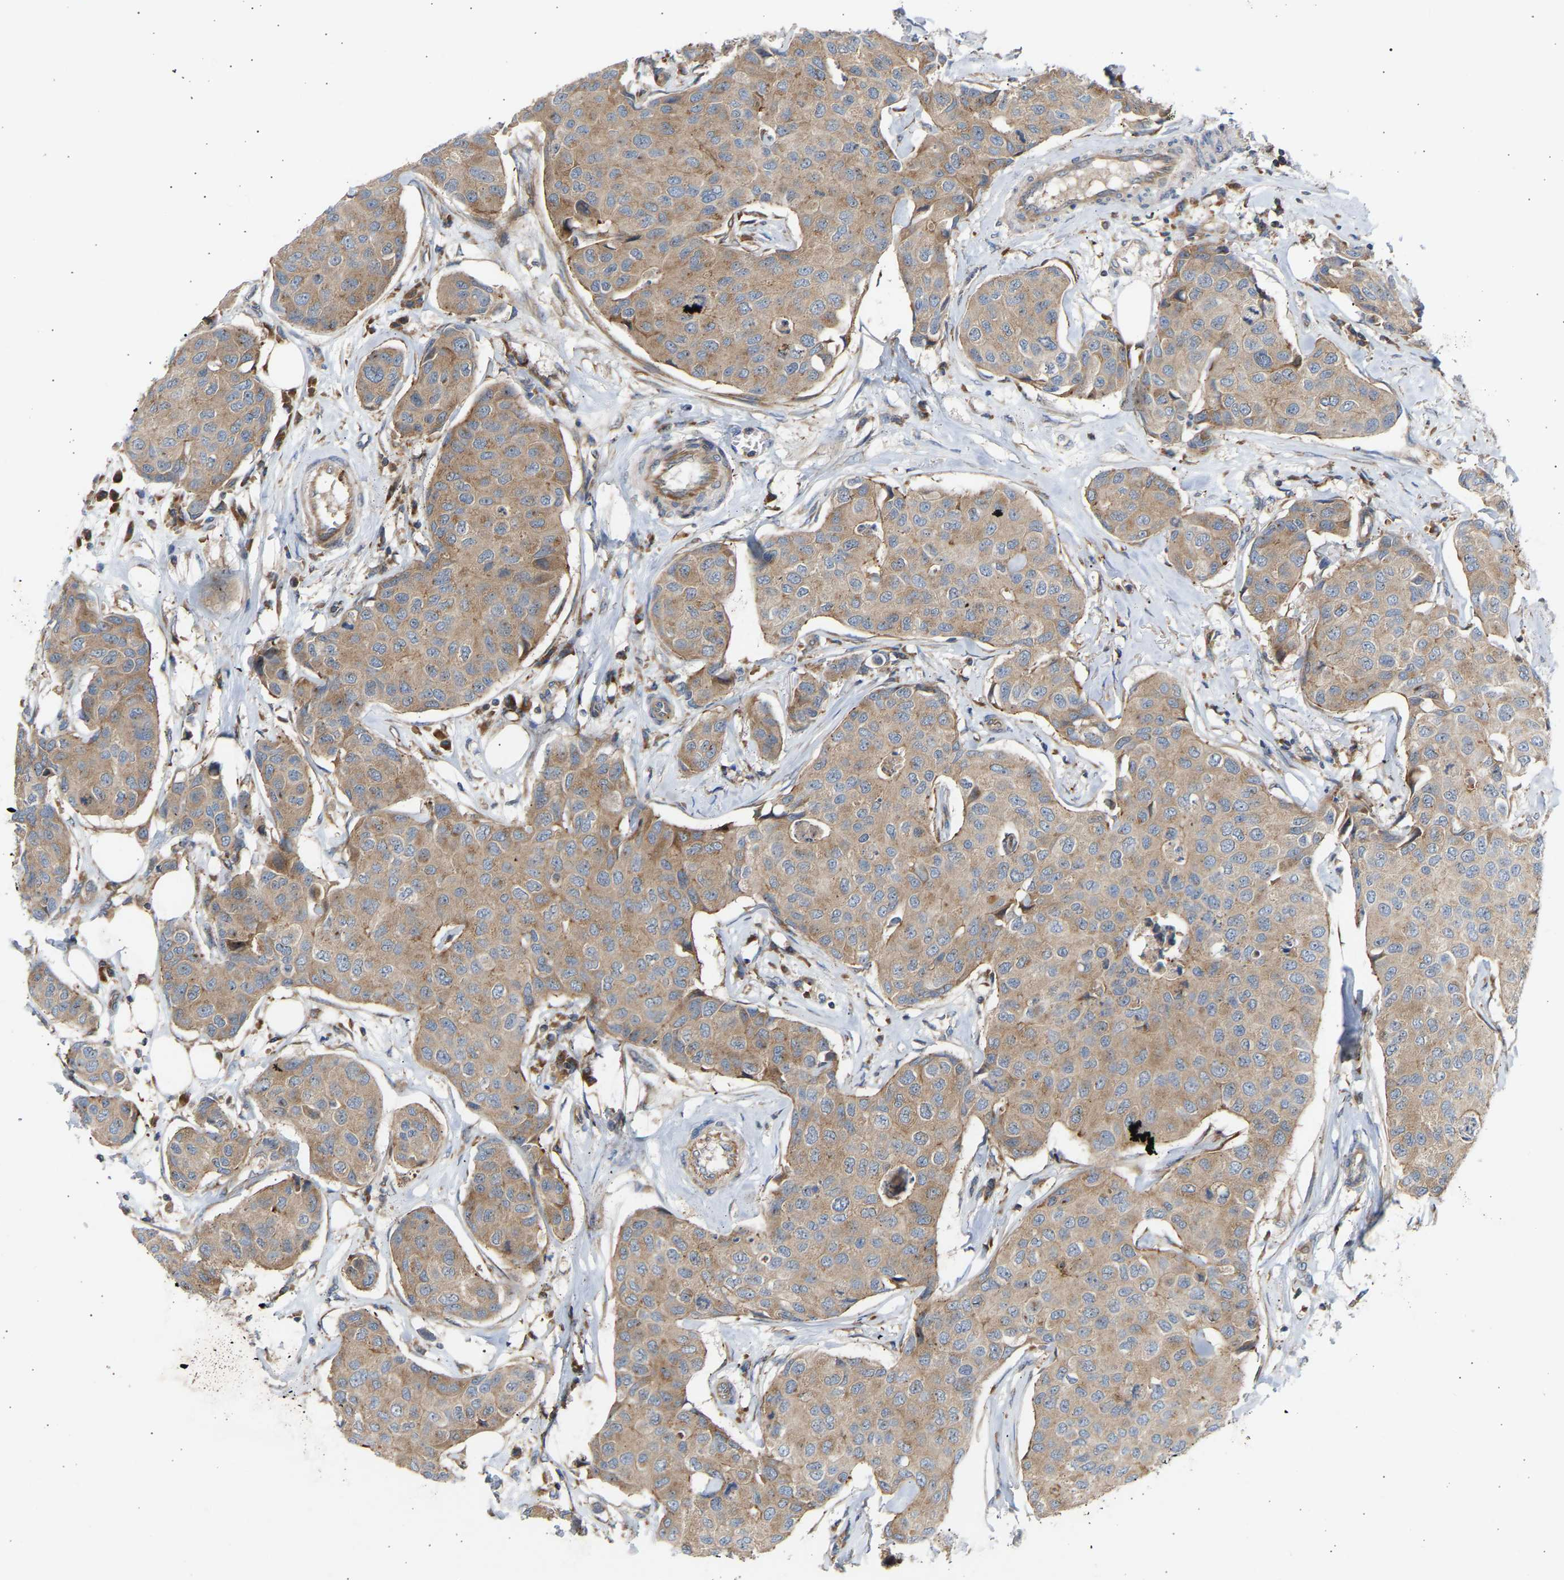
{"staining": {"intensity": "moderate", "quantity": ">75%", "location": "cytoplasmic/membranous"}, "tissue": "breast cancer", "cell_type": "Tumor cells", "image_type": "cancer", "snomed": [{"axis": "morphology", "description": "Duct carcinoma"}, {"axis": "topography", "description": "Breast"}], "caption": "Brown immunohistochemical staining in human intraductal carcinoma (breast) exhibits moderate cytoplasmic/membranous expression in approximately >75% of tumor cells. (DAB IHC with brightfield microscopy, high magnification).", "gene": "GCN1", "patient": {"sex": "female", "age": 80}}